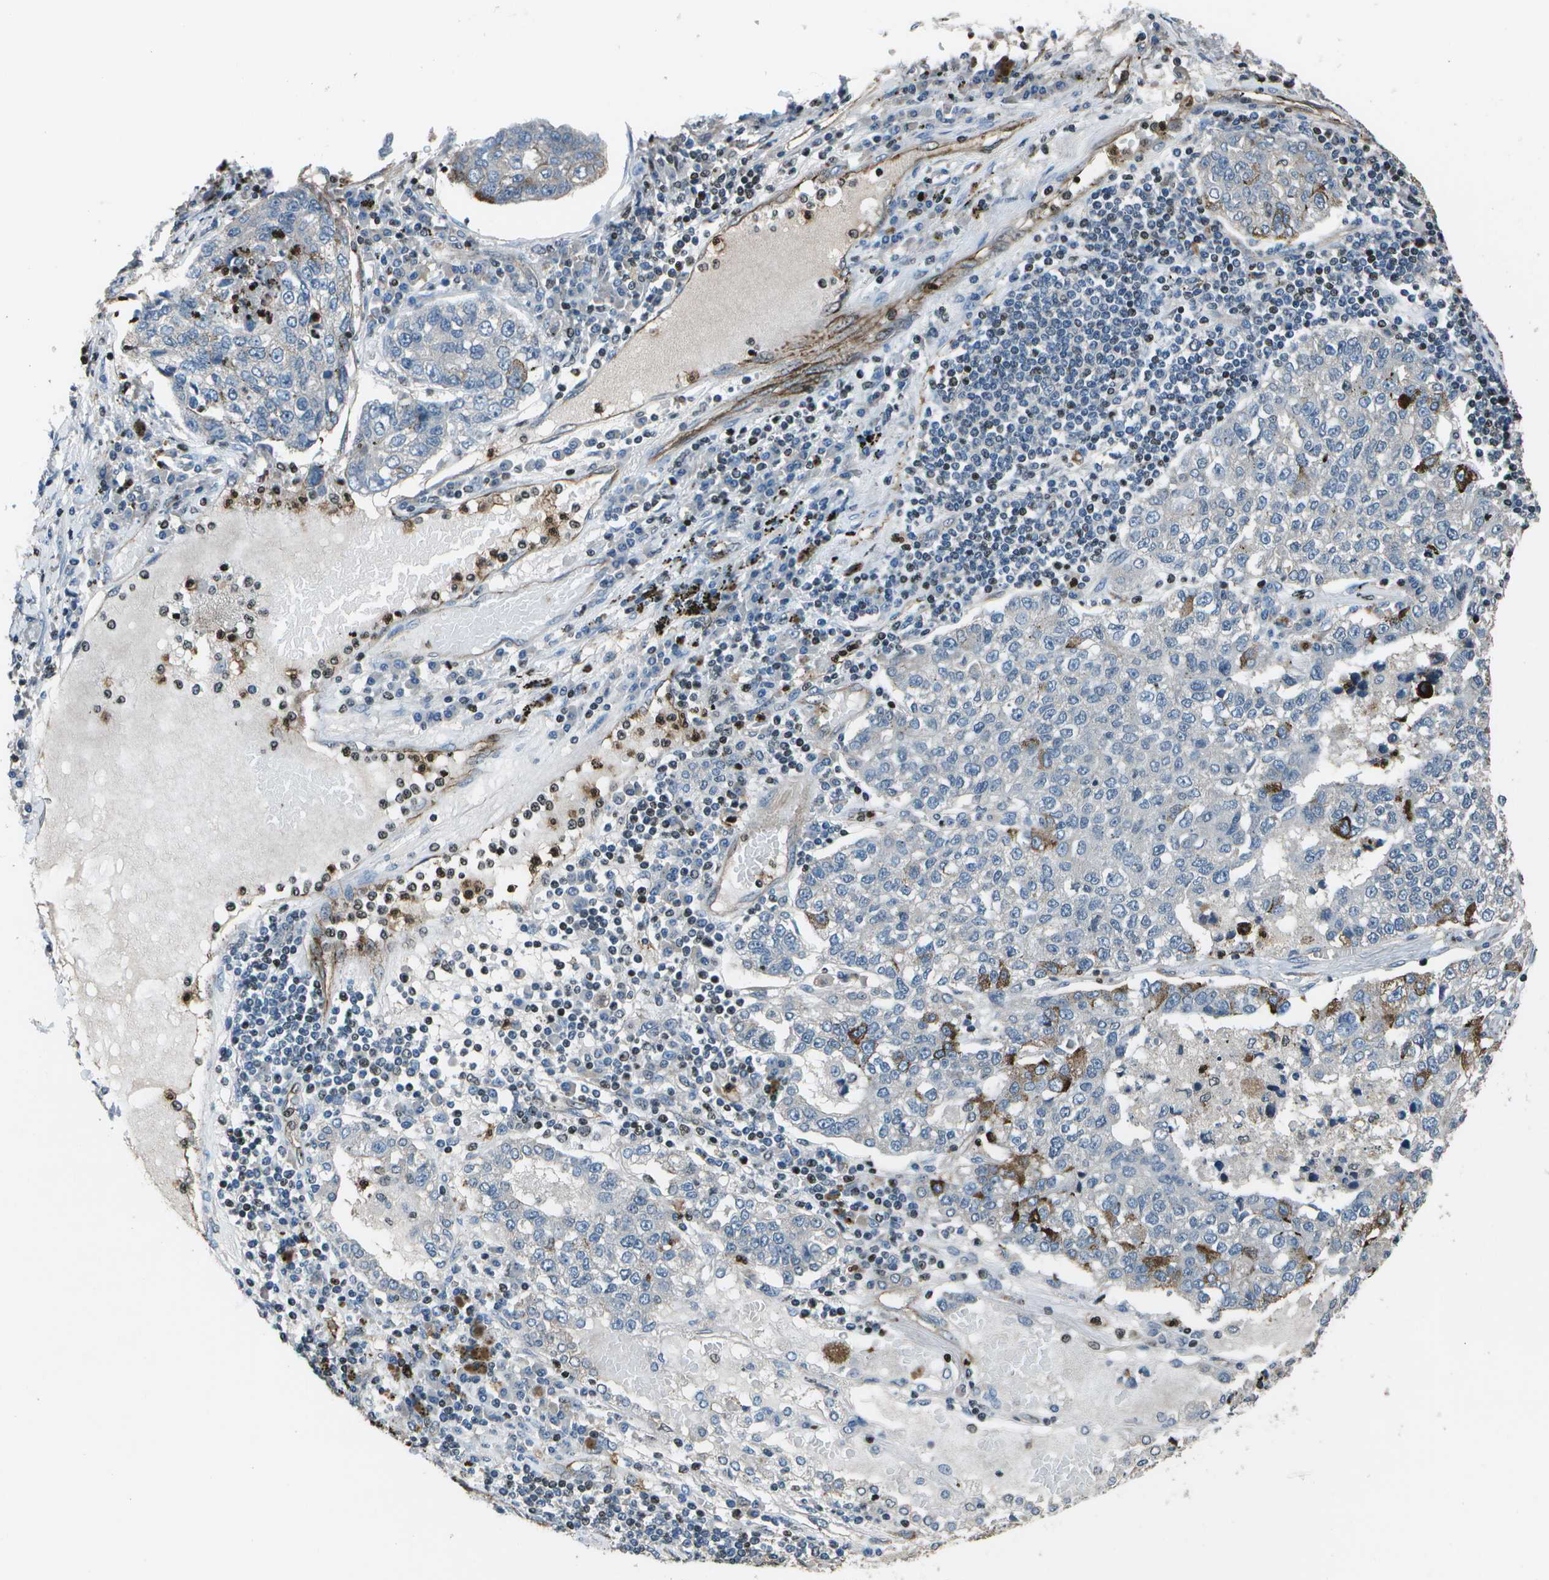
{"staining": {"intensity": "strong", "quantity": "<25%", "location": "cytoplasmic/membranous"}, "tissue": "lung cancer", "cell_type": "Tumor cells", "image_type": "cancer", "snomed": [{"axis": "morphology", "description": "Adenocarcinoma, NOS"}, {"axis": "topography", "description": "Lung"}], "caption": "Lung adenocarcinoma tissue shows strong cytoplasmic/membranous staining in about <25% of tumor cells, visualized by immunohistochemistry. (IHC, brightfield microscopy, high magnification).", "gene": "PDLIM1", "patient": {"sex": "male", "age": 49}}